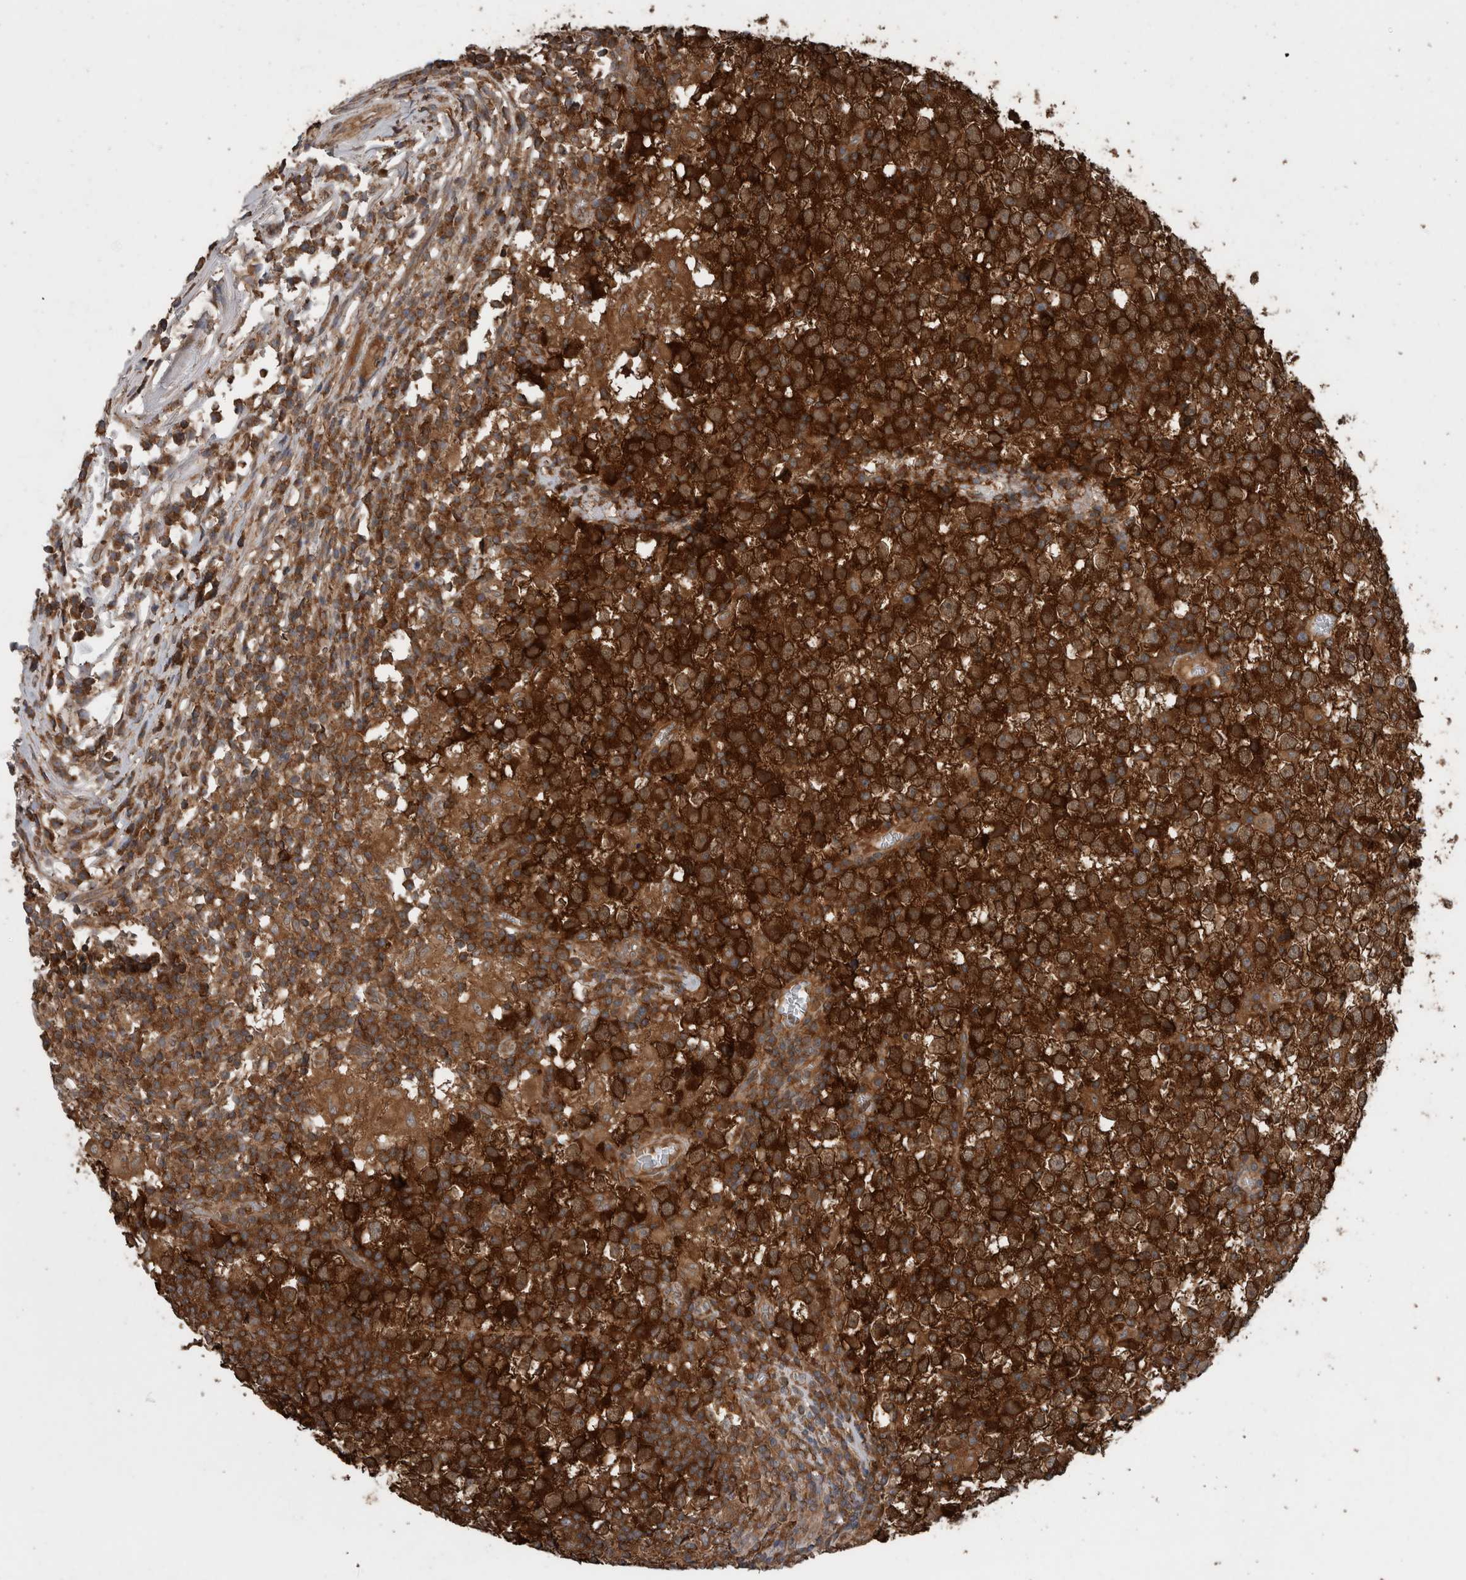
{"staining": {"intensity": "strong", "quantity": ">75%", "location": "cytoplasmic/membranous"}, "tissue": "testis cancer", "cell_type": "Tumor cells", "image_type": "cancer", "snomed": [{"axis": "morphology", "description": "Seminoma, NOS"}, {"axis": "topography", "description": "Testis"}], "caption": "Protein analysis of testis seminoma tissue reveals strong cytoplasmic/membranous staining in approximately >75% of tumor cells. (Brightfield microscopy of DAB IHC at high magnification).", "gene": "RIOK3", "patient": {"sex": "male", "age": 65}}